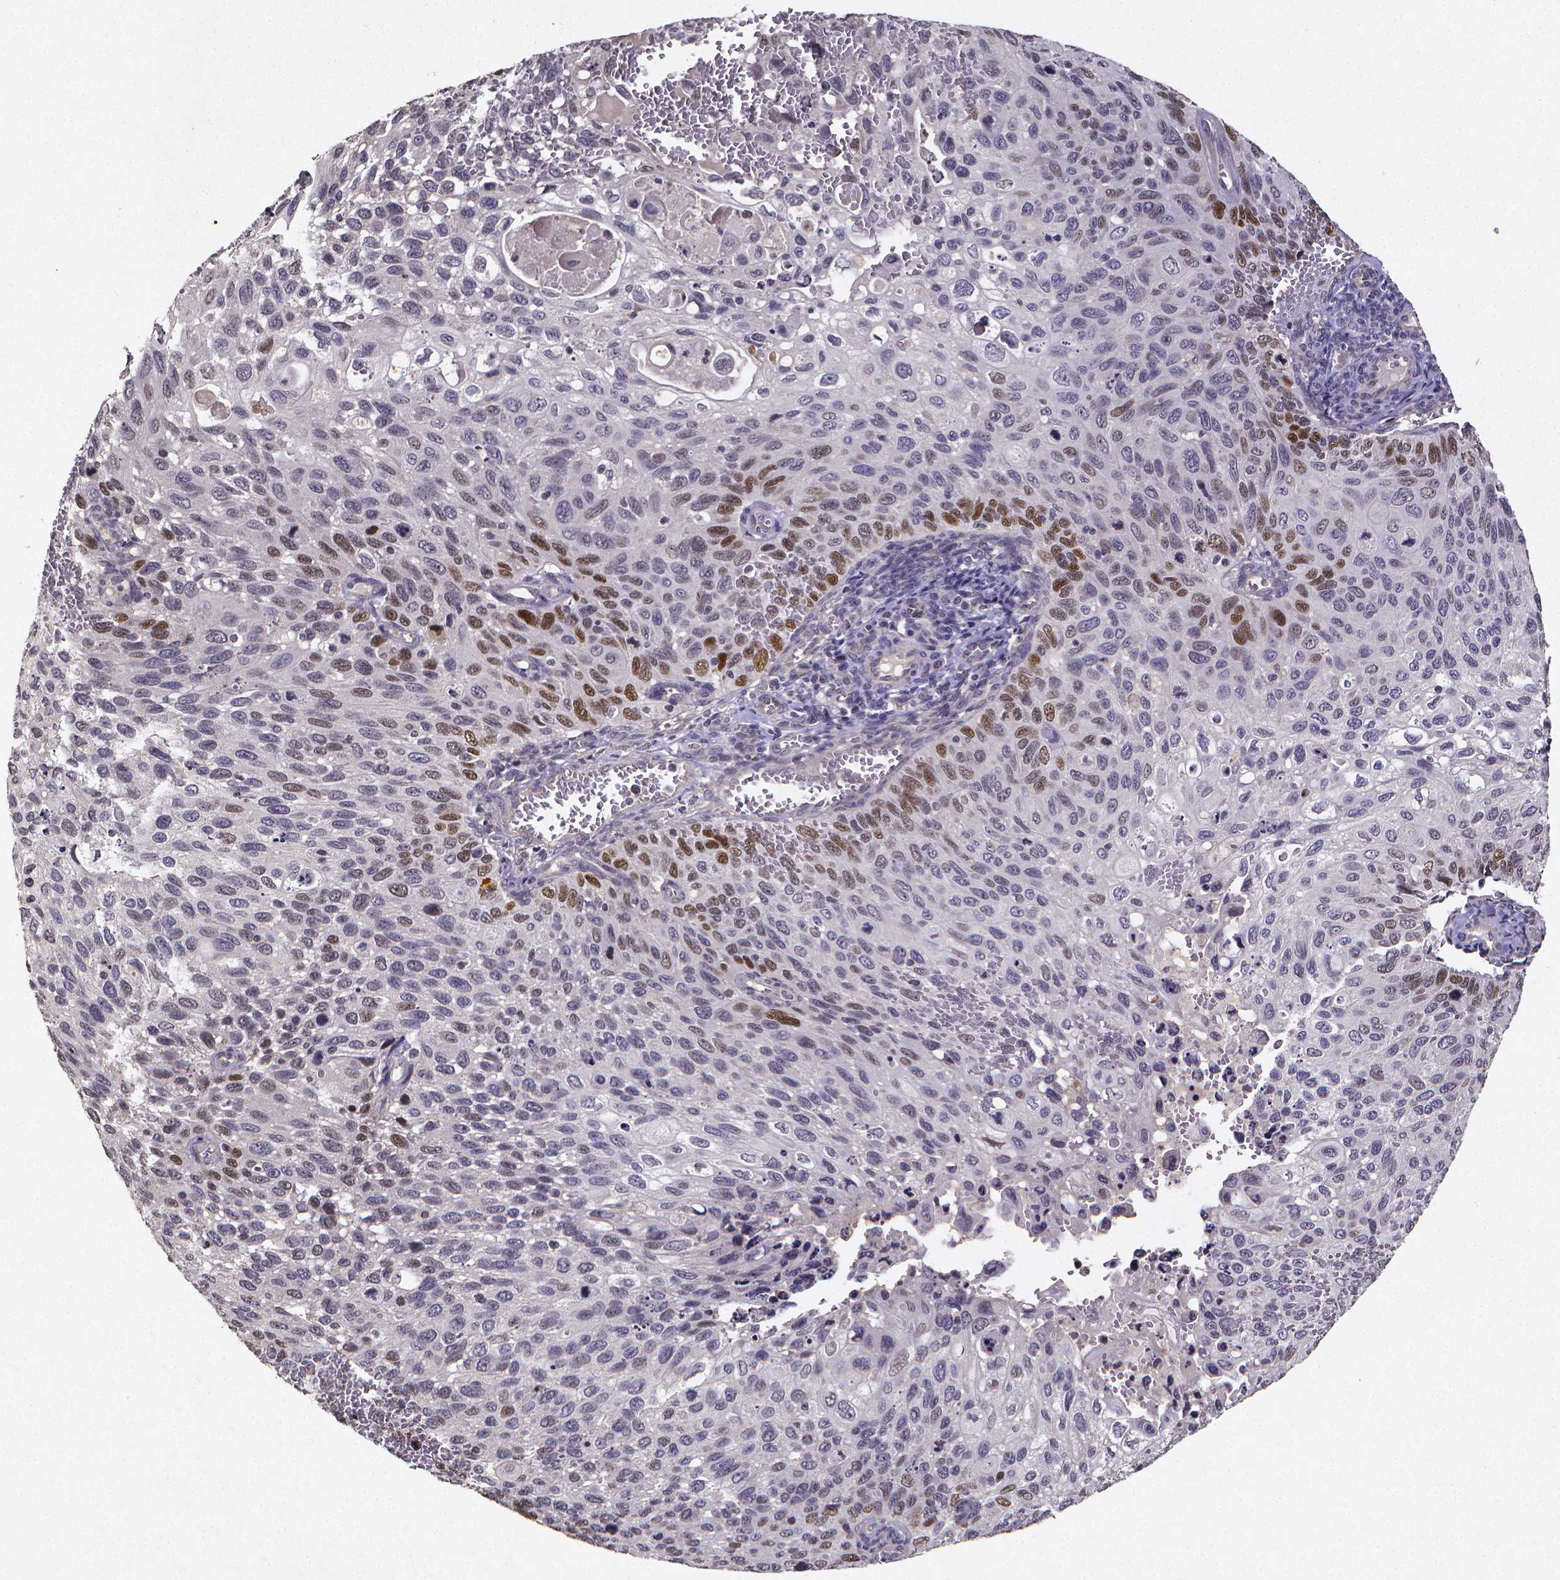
{"staining": {"intensity": "moderate", "quantity": "<25%", "location": "nuclear"}, "tissue": "cervical cancer", "cell_type": "Tumor cells", "image_type": "cancer", "snomed": [{"axis": "morphology", "description": "Squamous cell carcinoma, NOS"}, {"axis": "topography", "description": "Cervix"}], "caption": "Tumor cells demonstrate low levels of moderate nuclear staining in approximately <25% of cells in cervical cancer. (Brightfield microscopy of DAB IHC at high magnification).", "gene": "TP73", "patient": {"sex": "female", "age": 70}}